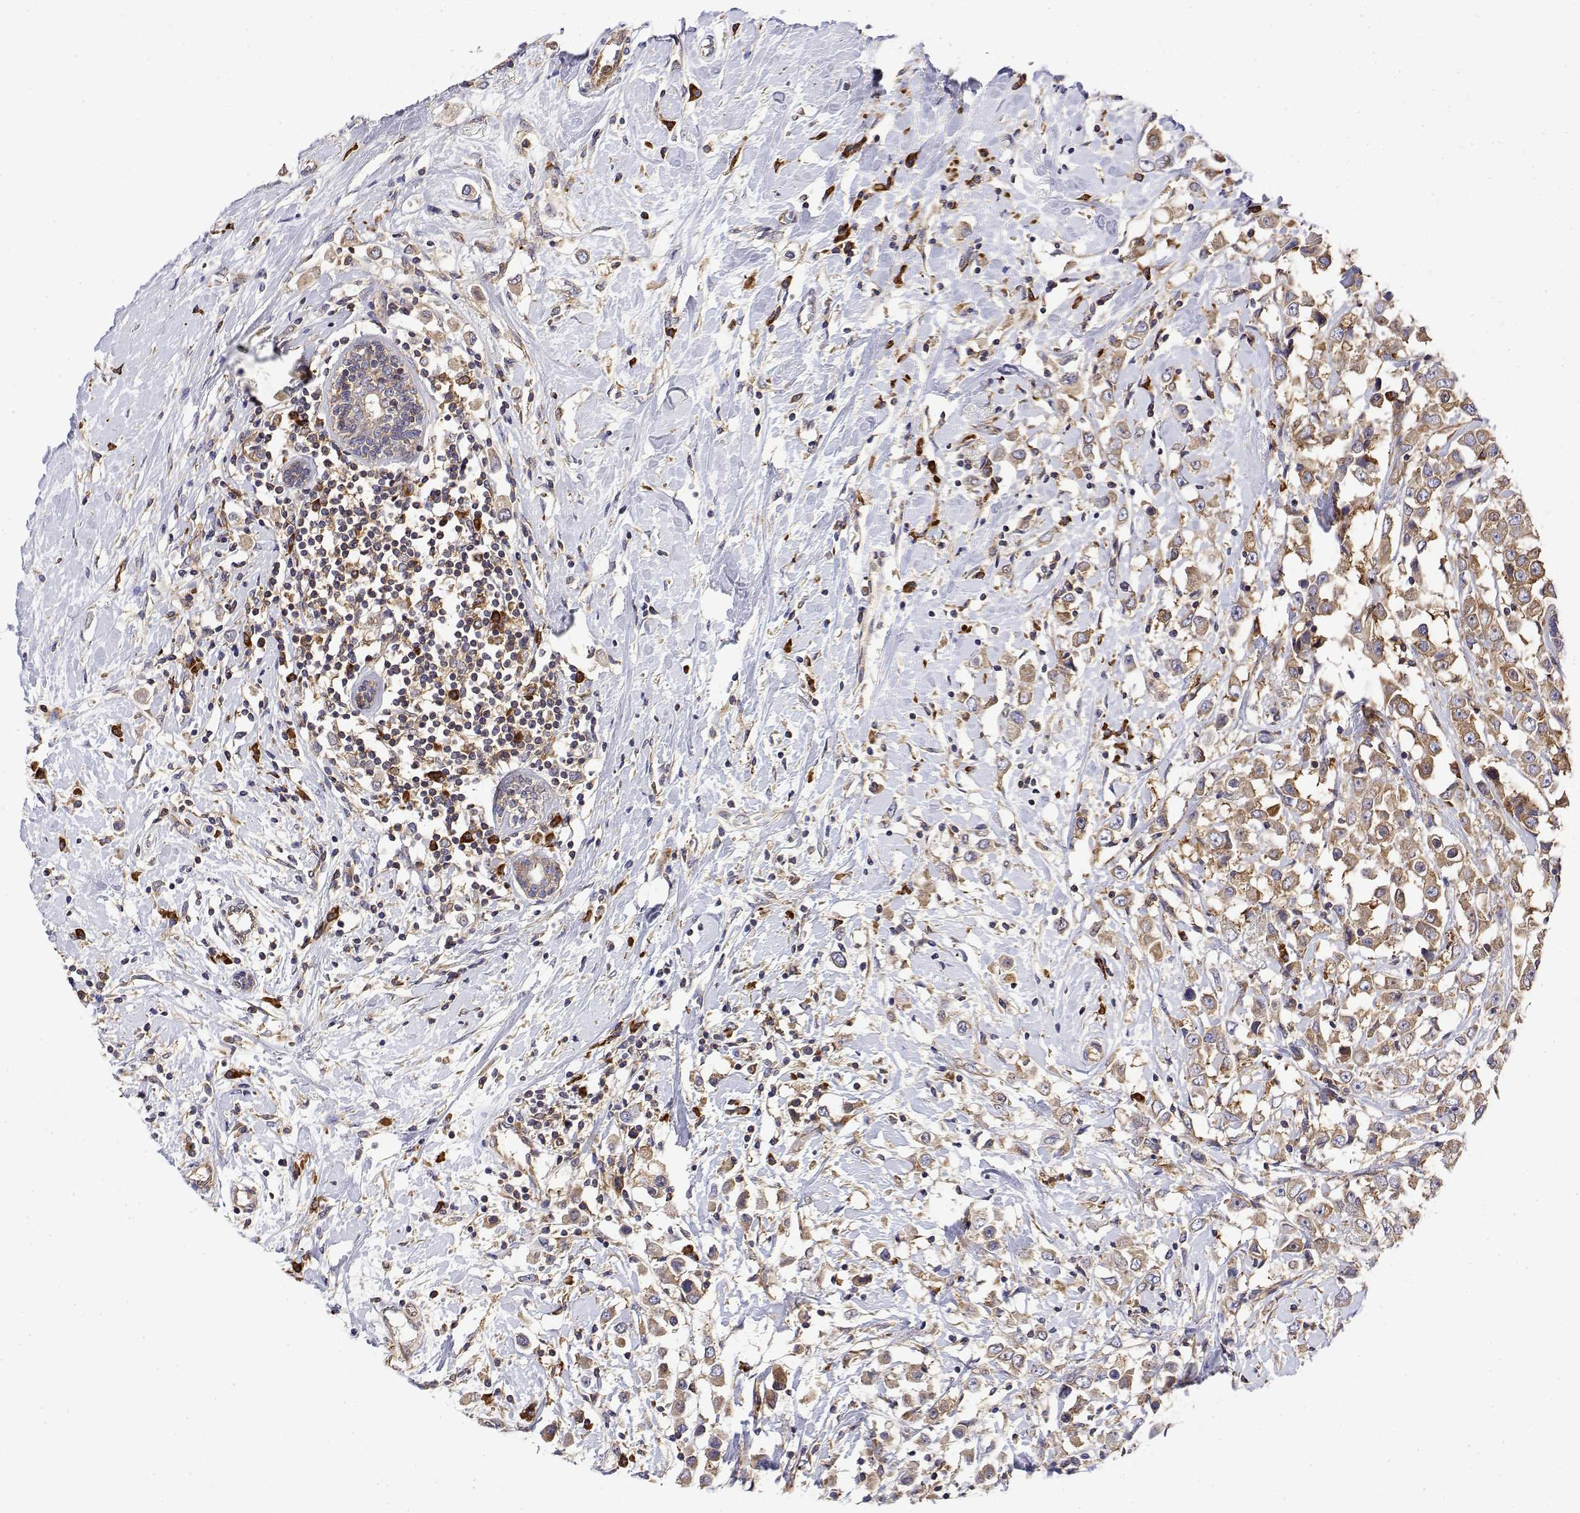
{"staining": {"intensity": "moderate", "quantity": ">75%", "location": "cytoplasmic/membranous"}, "tissue": "breast cancer", "cell_type": "Tumor cells", "image_type": "cancer", "snomed": [{"axis": "morphology", "description": "Duct carcinoma"}, {"axis": "topography", "description": "Breast"}], "caption": "Breast cancer (intraductal carcinoma) tissue exhibits moderate cytoplasmic/membranous positivity in approximately >75% of tumor cells (Brightfield microscopy of DAB IHC at high magnification).", "gene": "EEF1G", "patient": {"sex": "female", "age": 61}}